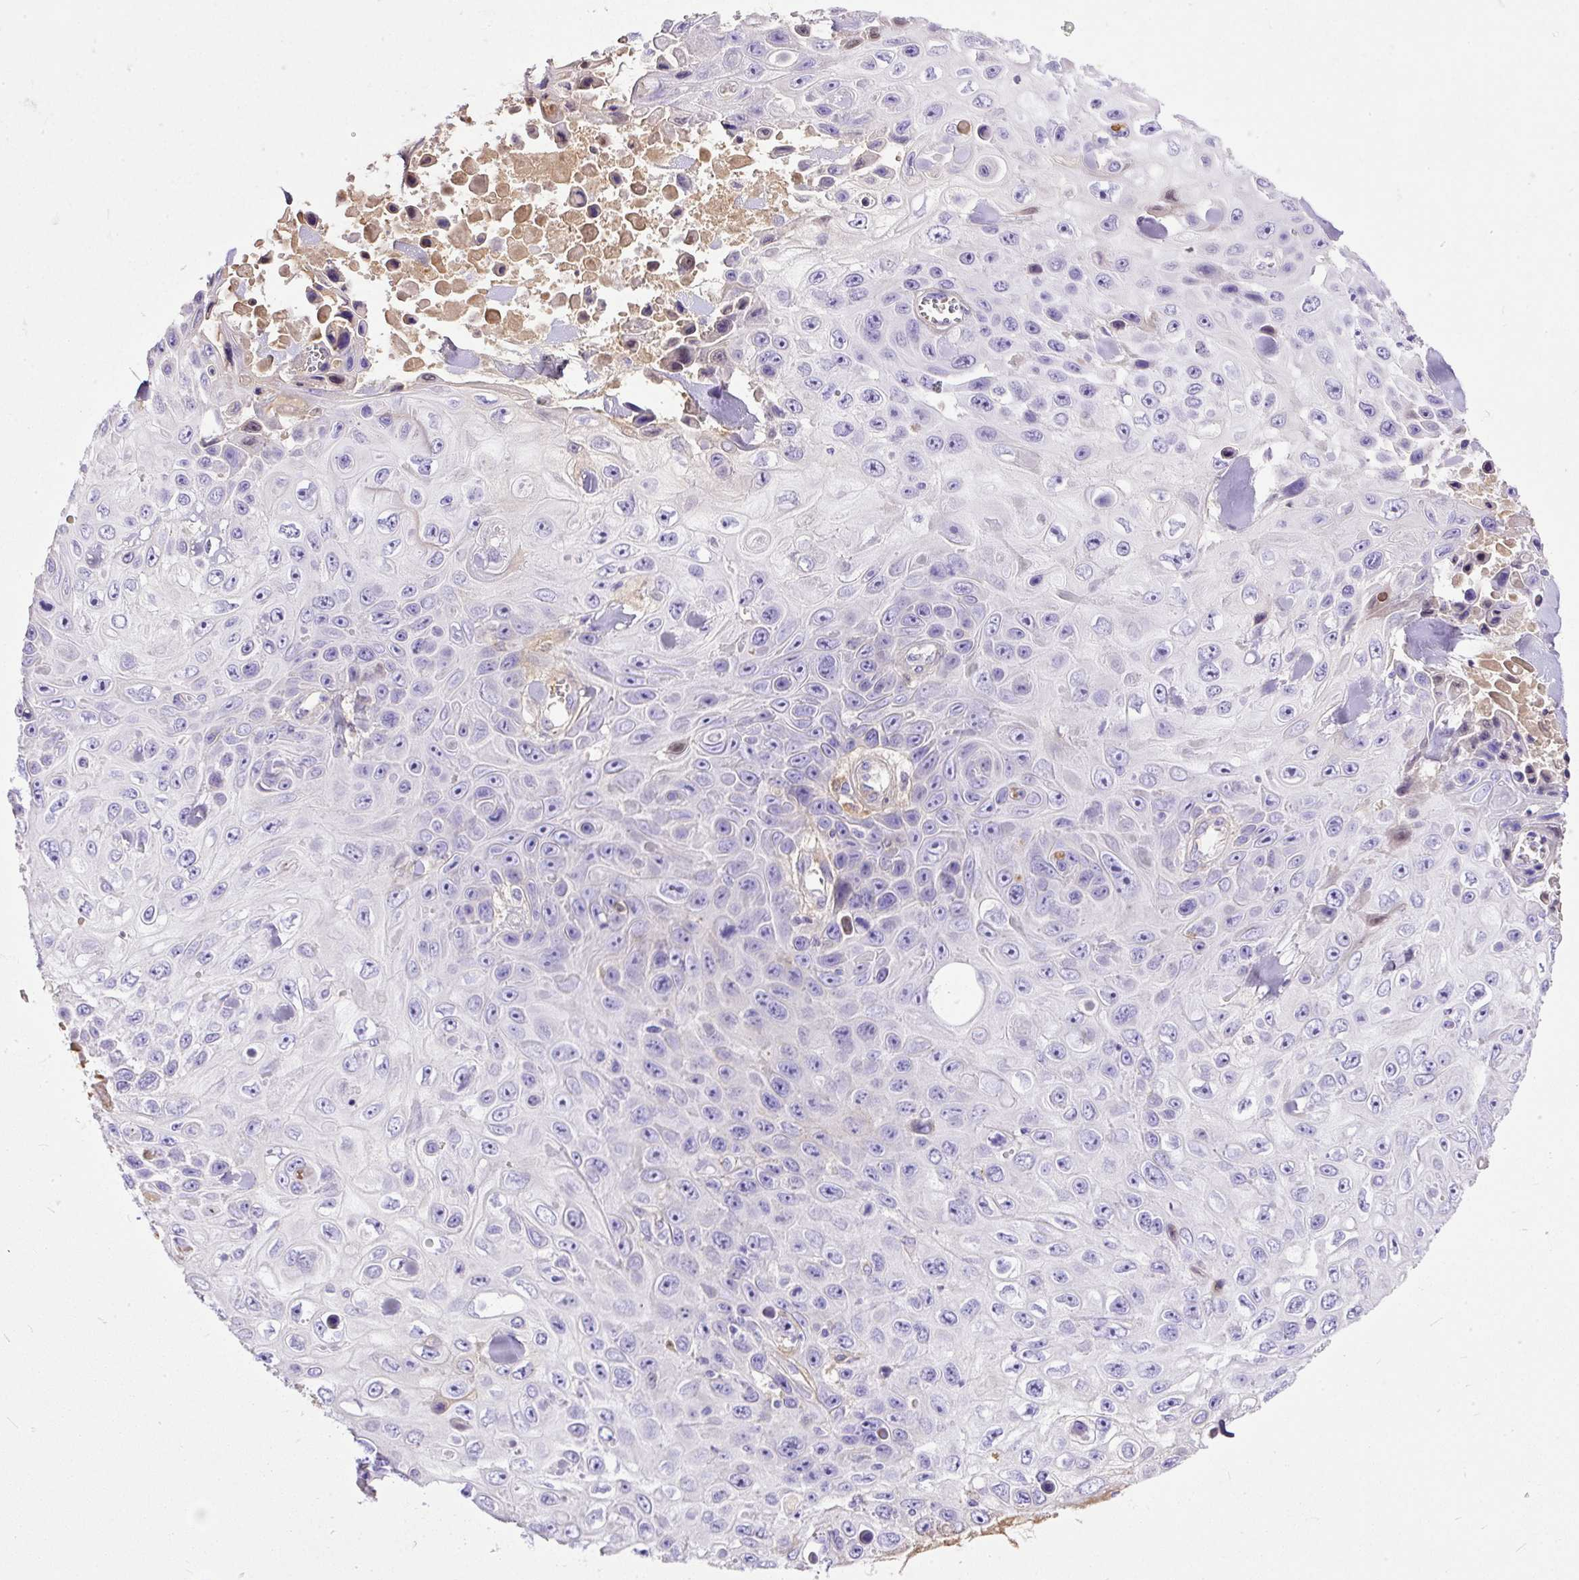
{"staining": {"intensity": "negative", "quantity": "none", "location": "none"}, "tissue": "skin cancer", "cell_type": "Tumor cells", "image_type": "cancer", "snomed": [{"axis": "morphology", "description": "Squamous cell carcinoma, NOS"}, {"axis": "topography", "description": "Skin"}], "caption": "This is a histopathology image of immunohistochemistry staining of skin cancer, which shows no positivity in tumor cells.", "gene": "CLEC3B", "patient": {"sex": "male", "age": 82}}